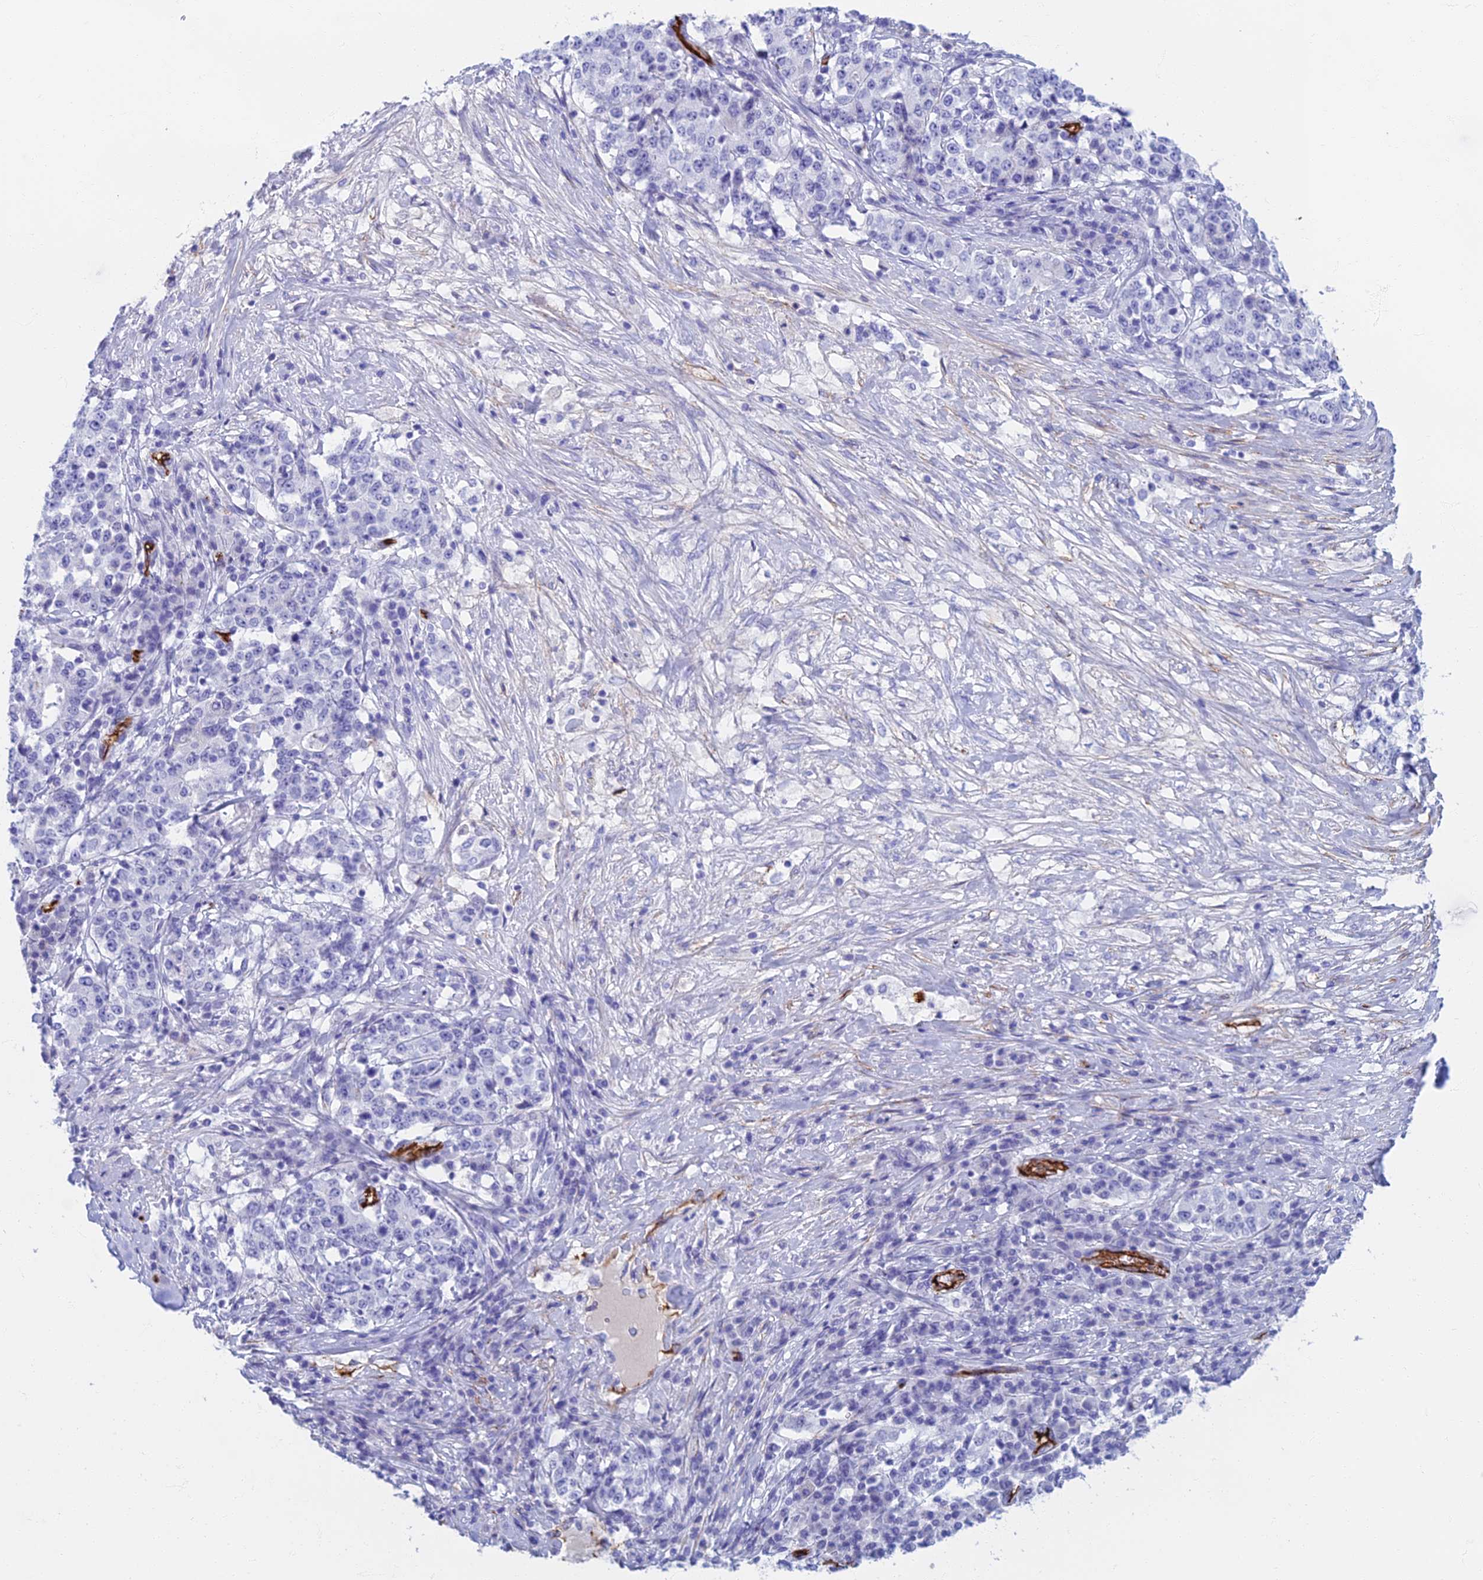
{"staining": {"intensity": "negative", "quantity": "none", "location": "none"}, "tissue": "stomach cancer", "cell_type": "Tumor cells", "image_type": "cancer", "snomed": [{"axis": "morphology", "description": "Adenocarcinoma, NOS"}, {"axis": "topography", "description": "Stomach"}], "caption": "This histopathology image is of stomach cancer (adenocarcinoma) stained with immunohistochemistry to label a protein in brown with the nuclei are counter-stained blue. There is no positivity in tumor cells.", "gene": "ETFRF1", "patient": {"sex": "male", "age": 59}}